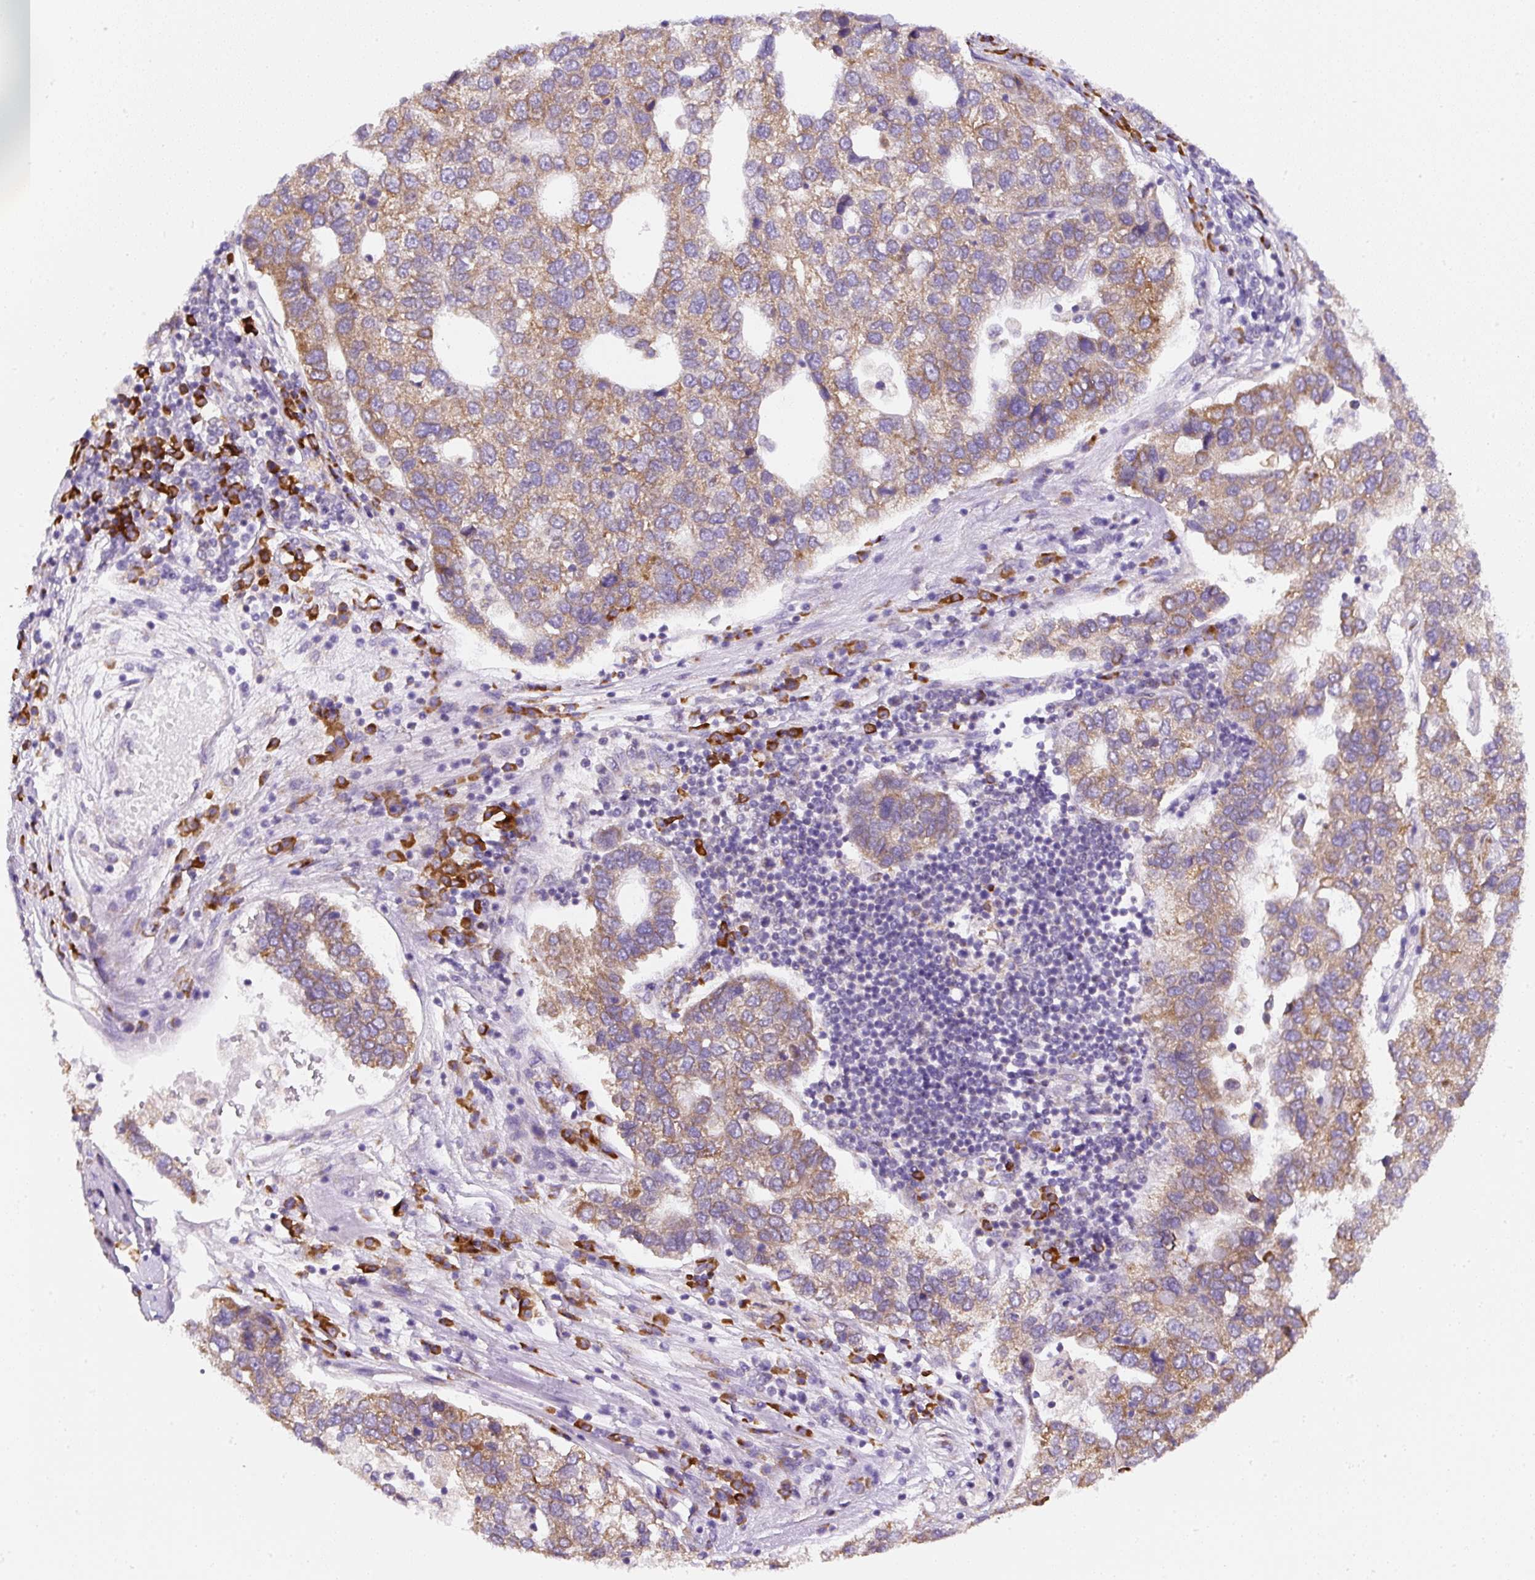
{"staining": {"intensity": "moderate", "quantity": ">75%", "location": "cytoplasmic/membranous"}, "tissue": "pancreatic cancer", "cell_type": "Tumor cells", "image_type": "cancer", "snomed": [{"axis": "morphology", "description": "Adenocarcinoma, NOS"}, {"axis": "topography", "description": "Pancreas"}], "caption": "Tumor cells exhibit medium levels of moderate cytoplasmic/membranous expression in approximately >75% of cells in human pancreatic adenocarcinoma.", "gene": "DDOST", "patient": {"sex": "female", "age": 61}}